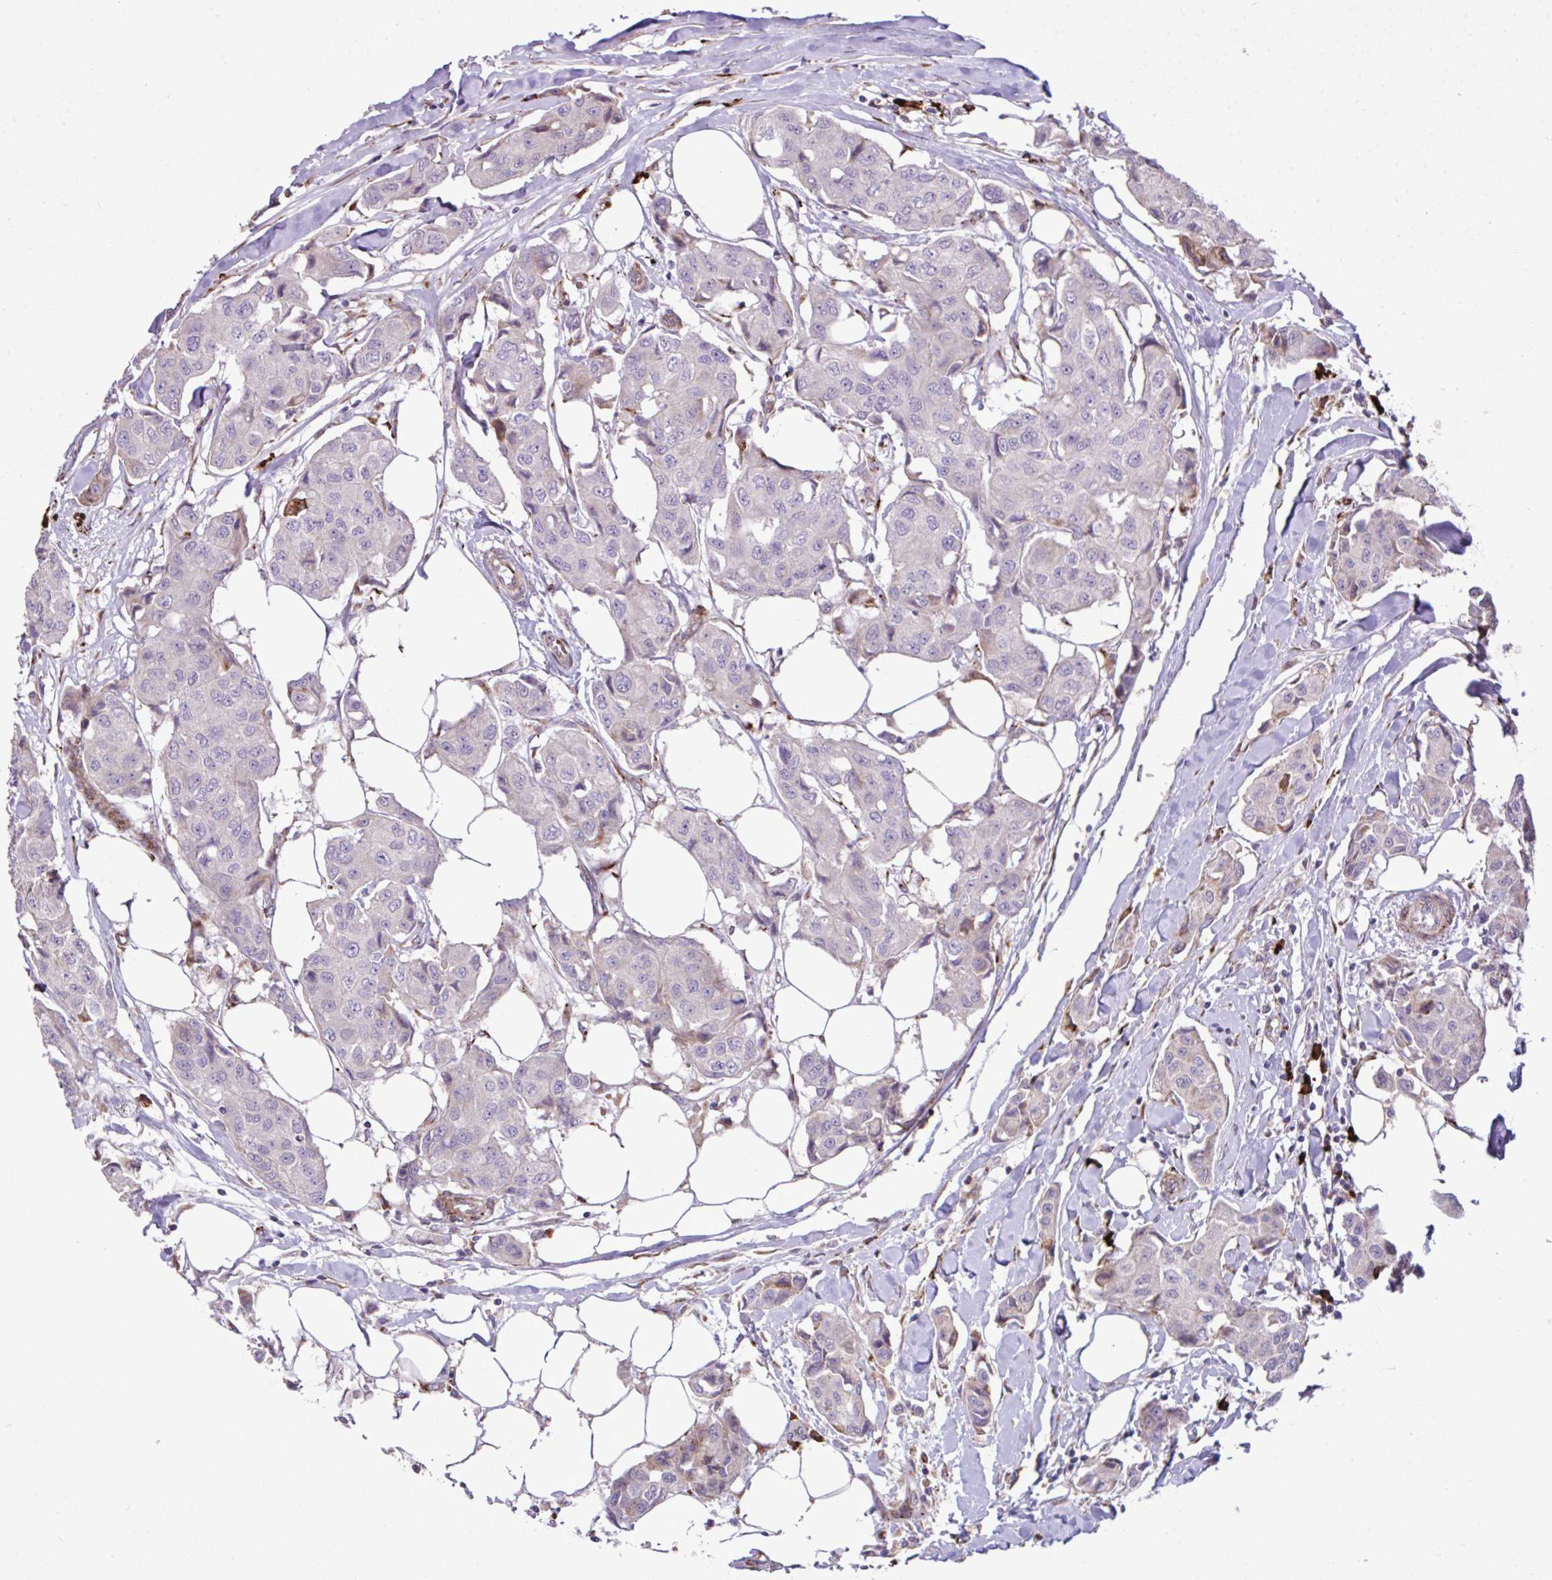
{"staining": {"intensity": "weak", "quantity": "<25%", "location": "cytoplasmic/membranous"}, "tissue": "breast cancer", "cell_type": "Tumor cells", "image_type": "cancer", "snomed": [{"axis": "morphology", "description": "Duct carcinoma"}, {"axis": "topography", "description": "Breast"}, {"axis": "topography", "description": "Lymph node"}], "caption": "This is a photomicrograph of immunohistochemistry (IHC) staining of infiltrating ductal carcinoma (breast), which shows no positivity in tumor cells.", "gene": "LIMS1", "patient": {"sex": "female", "age": 80}}